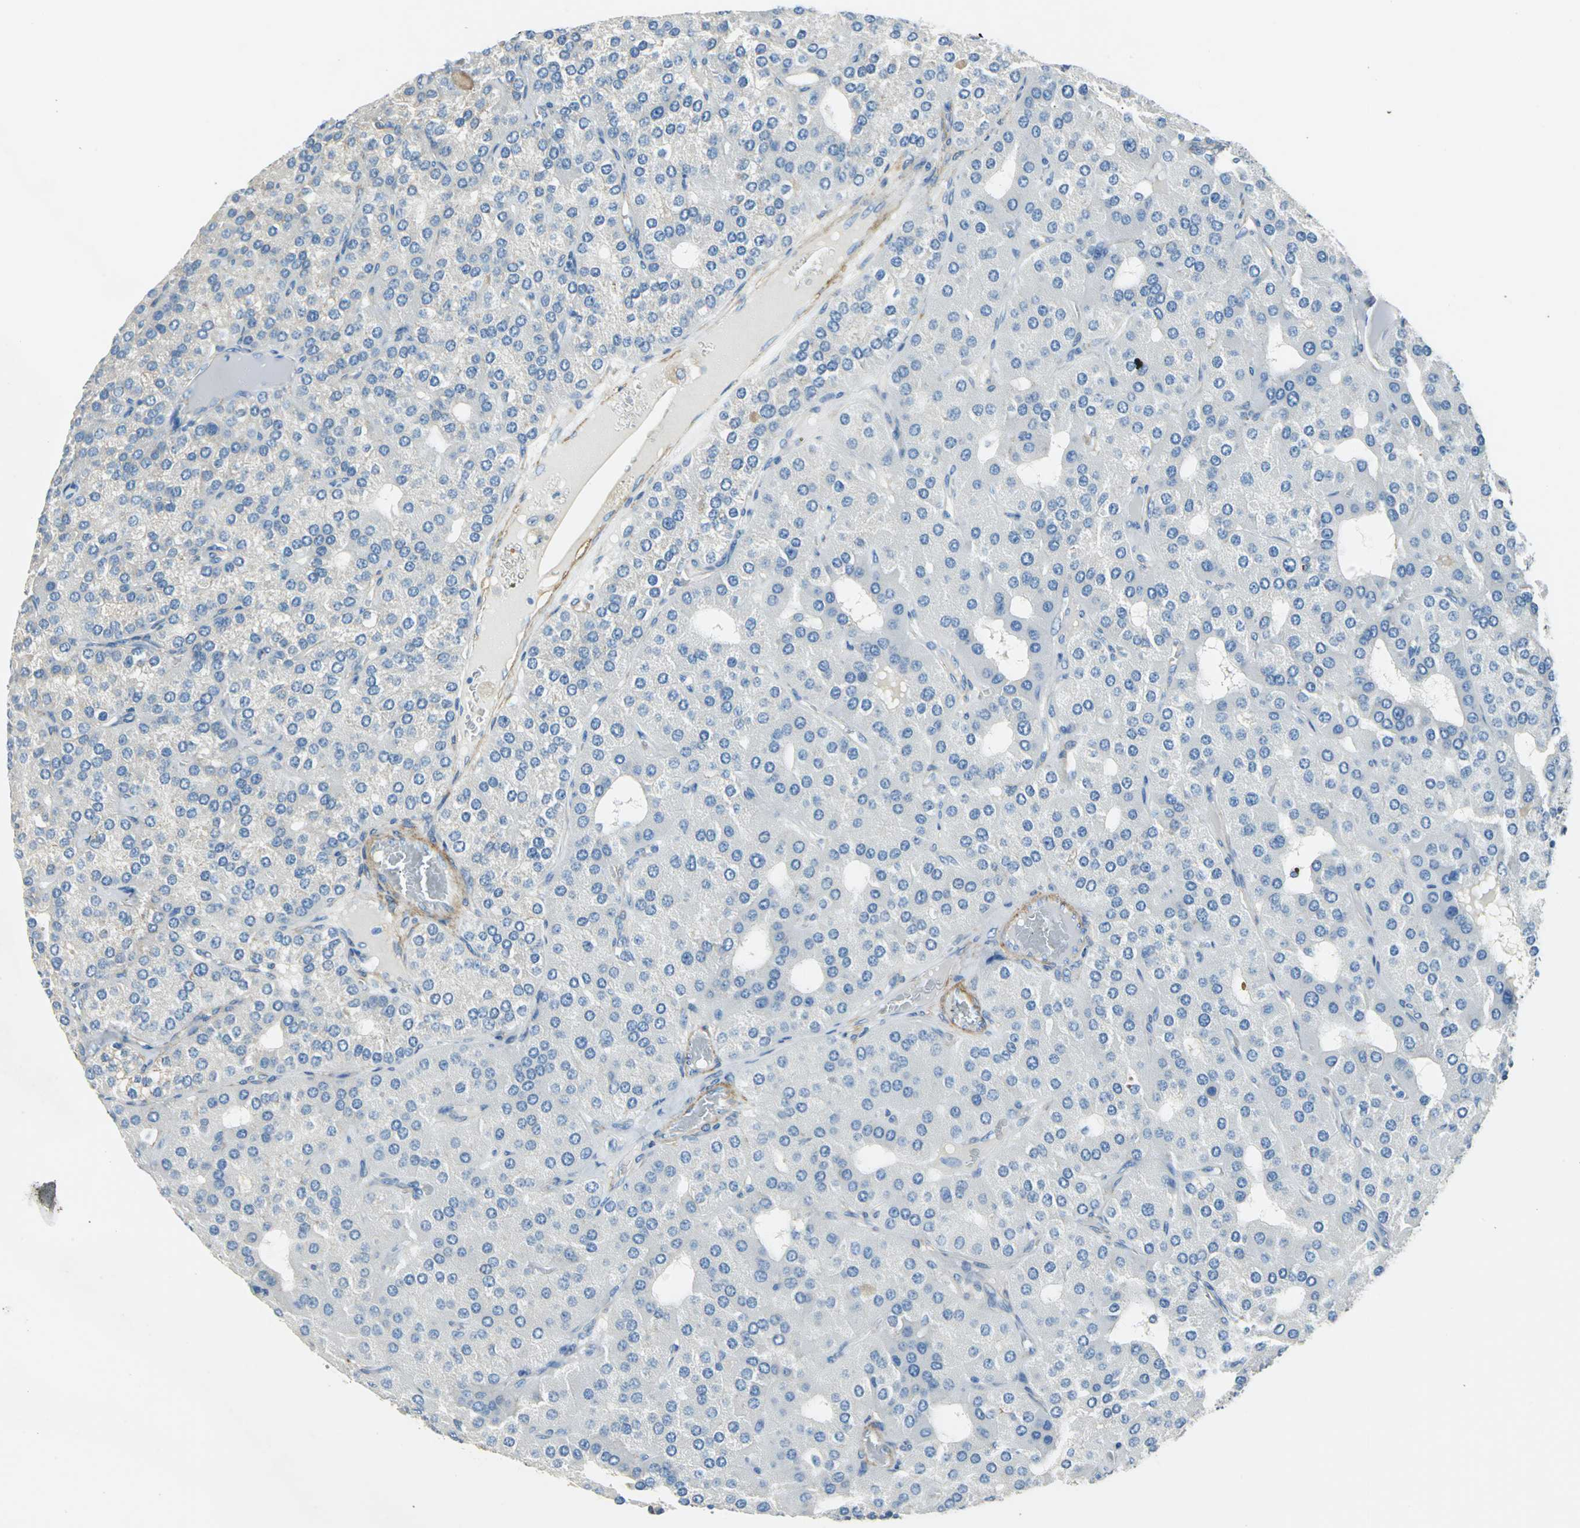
{"staining": {"intensity": "negative", "quantity": "none", "location": "none"}, "tissue": "parathyroid gland", "cell_type": "Glandular cells", "image_type": "normal", "snomed": [{"axis": "morphology", "description": "Normal tissue, NOS"}, {"axis": "morphology", "description": "Adenoma, NOS"}, {"axis": "topography", "description": "Parathyroid gland"}], "caption": "An immunohistochemistry (IHC) histopathology image of normal parathyroid gland is shown. There is no staining in glandular cells of parathyroid gland. The staining is performed using DAB (3,3'-diaminobenzidine) brown chromogen with nuclei counter-stained in using hematoxylin.", "gene": "AKAP12", "patient": {"sex": "female", "age": 86}}